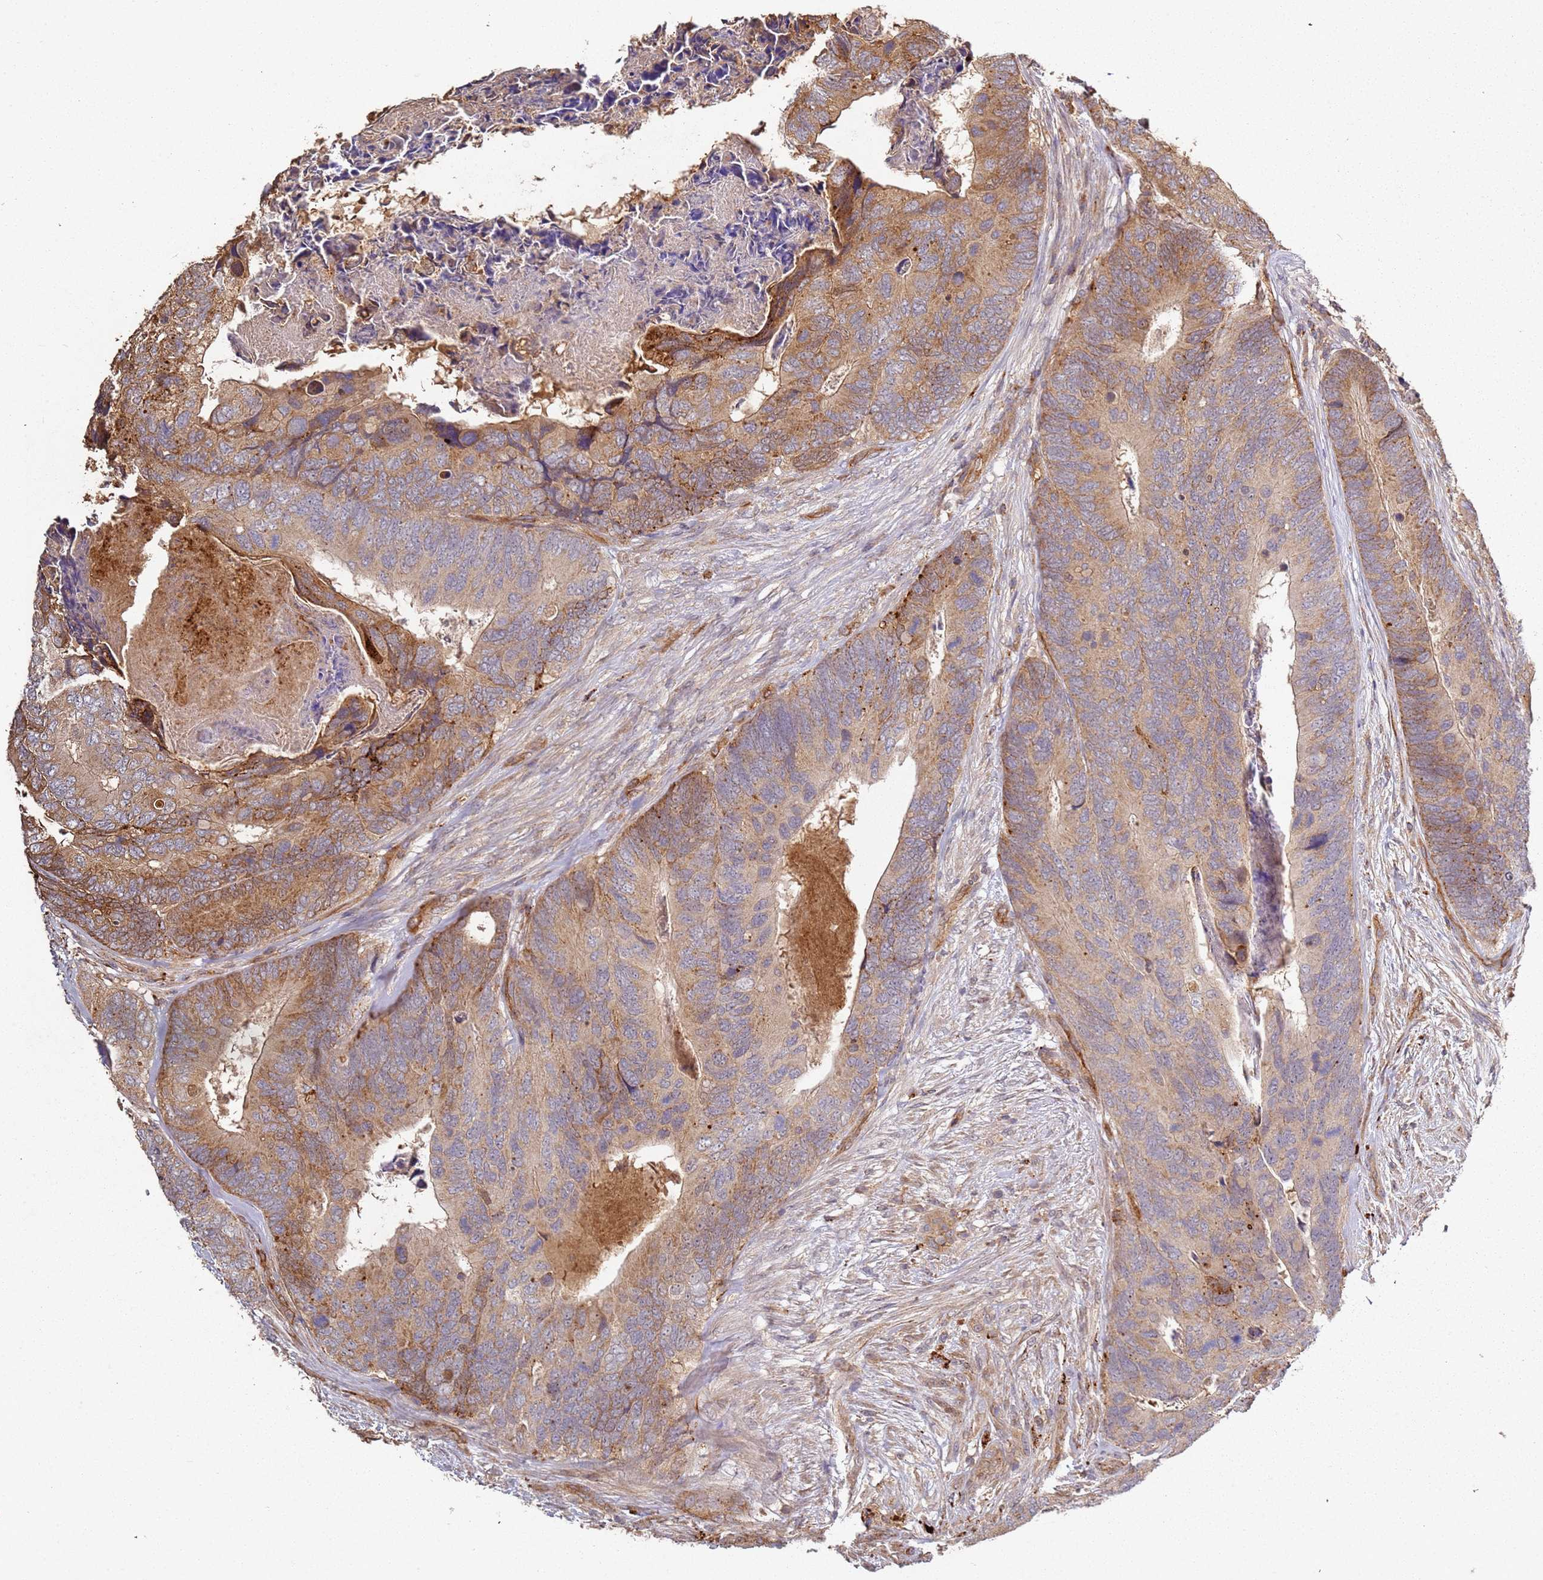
{"staining": {"intensity": "moderate", "quantity": ">75%", "location": "cytoplasmic/membranous"}, "tissue": "colorectal cancer", "cell_type": "Tumor cells", "image_type": "cancer", "snomed": [{"axis": "morphology", "description": "Adenocarcinoma, NOS"}, {"axis": "topography", "description": "Colon"}], "caption": "Immunohistochemical staining of human colorectal cancer demonstrates moderate cytoplasmic/membranous protein staining in approximately >75% of tumor cells. The staining was performed using DAB (3,3'-diaminobenzidine) to visualize the protein expression in brown, while the nuclei were stained in blue with hematoxylin (Magnification: 20x).", "gene": "SCGB2B2", "patient": {"sex": "female", "age": 67}}